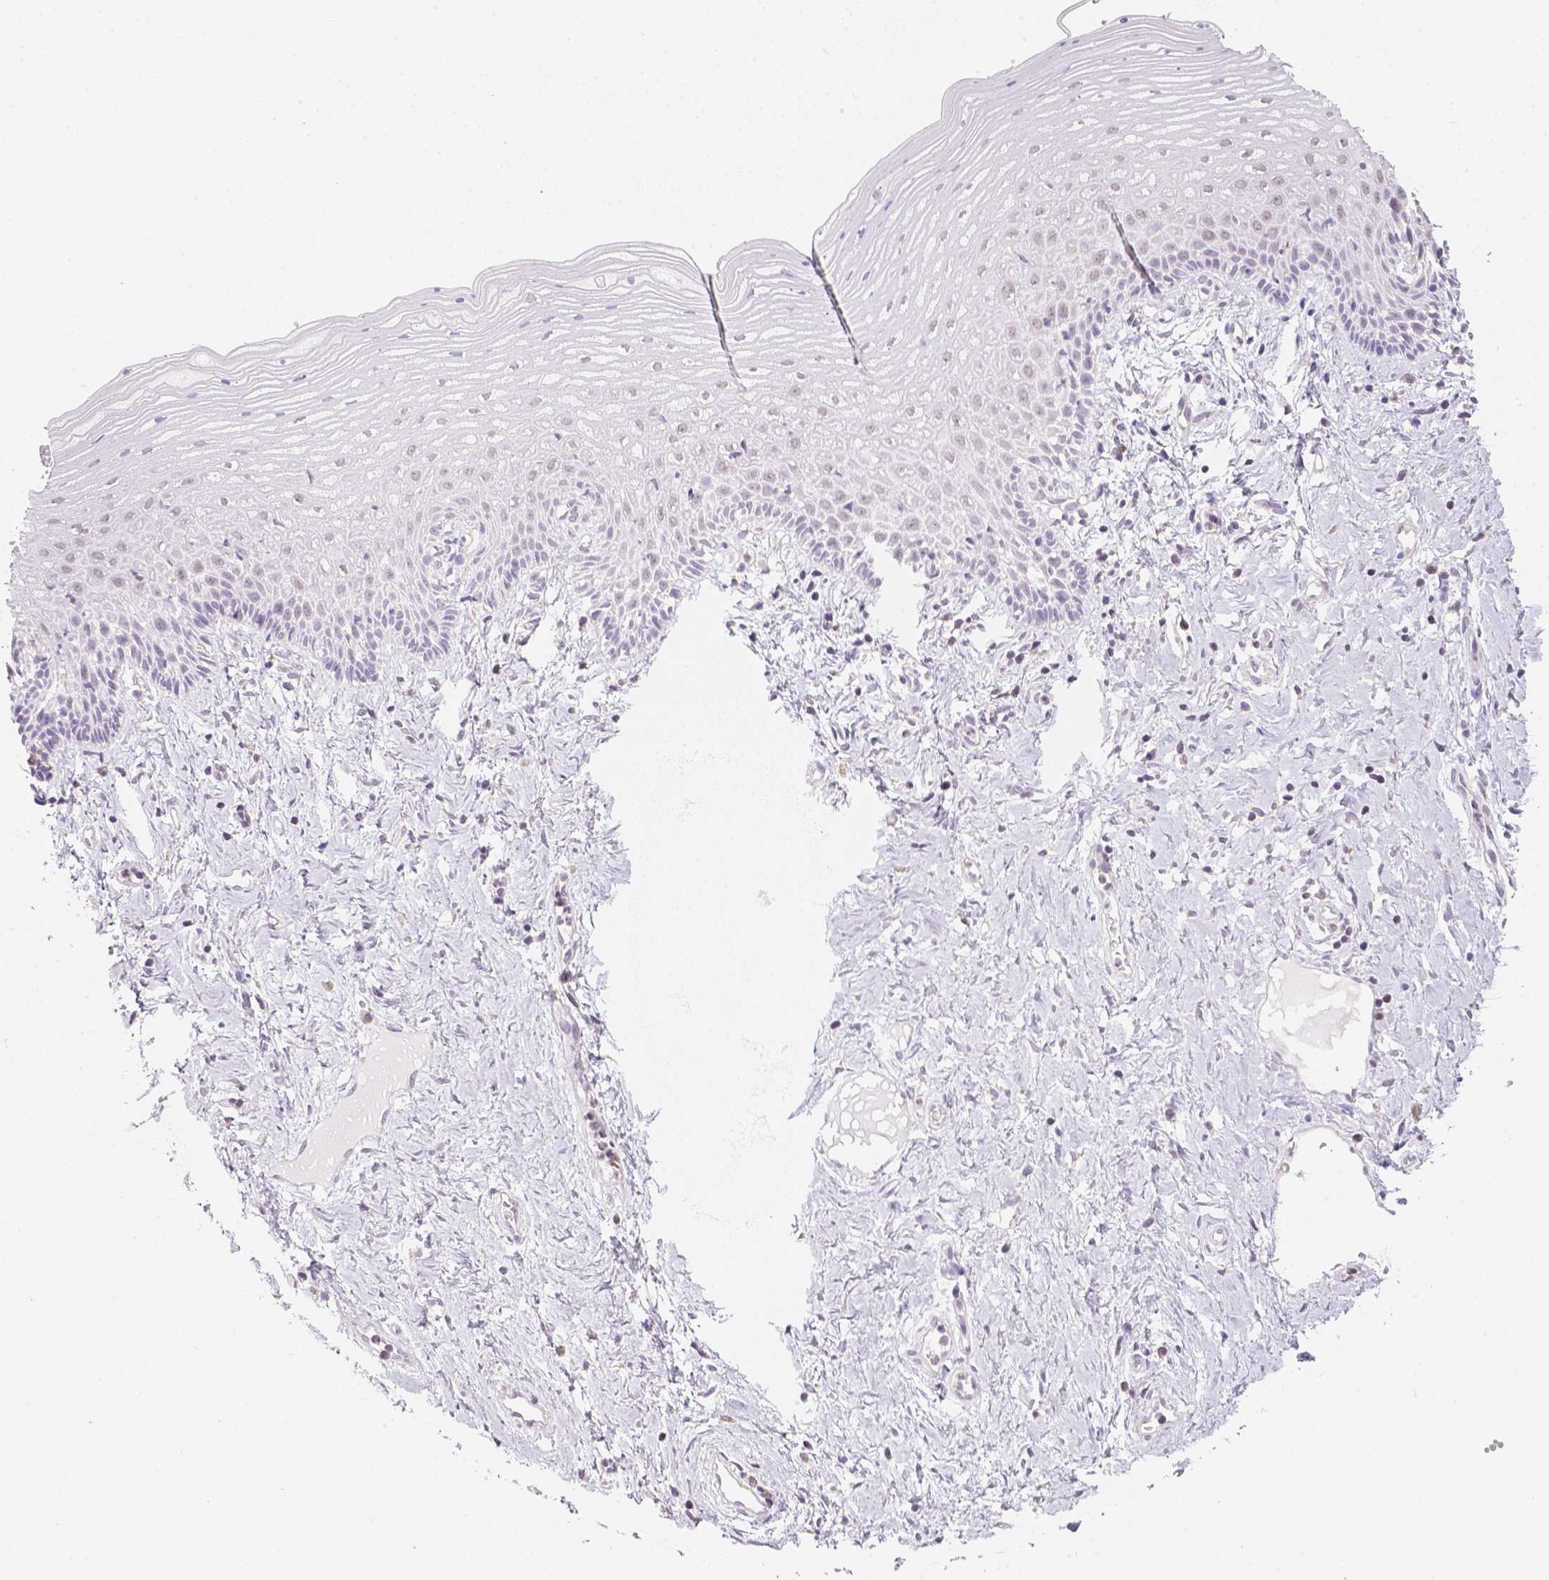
{"staining": {"intensity": "negative", "quantity": "none", "location": "none"}, "tissue": "vagina", "cell_type": "Squamous epithelial cells", "image_type": "normal", "snomed": [{"axis": "morphology", "description": "Normal tissue, NOS"}, {"axis": "topography", "description": "Vagina"}], "caption": "IHC of benign human vagina shows no expression in squamous epithelial cells.", "gene": "NVL", "patient": {"sex": "female", "age": 42}}